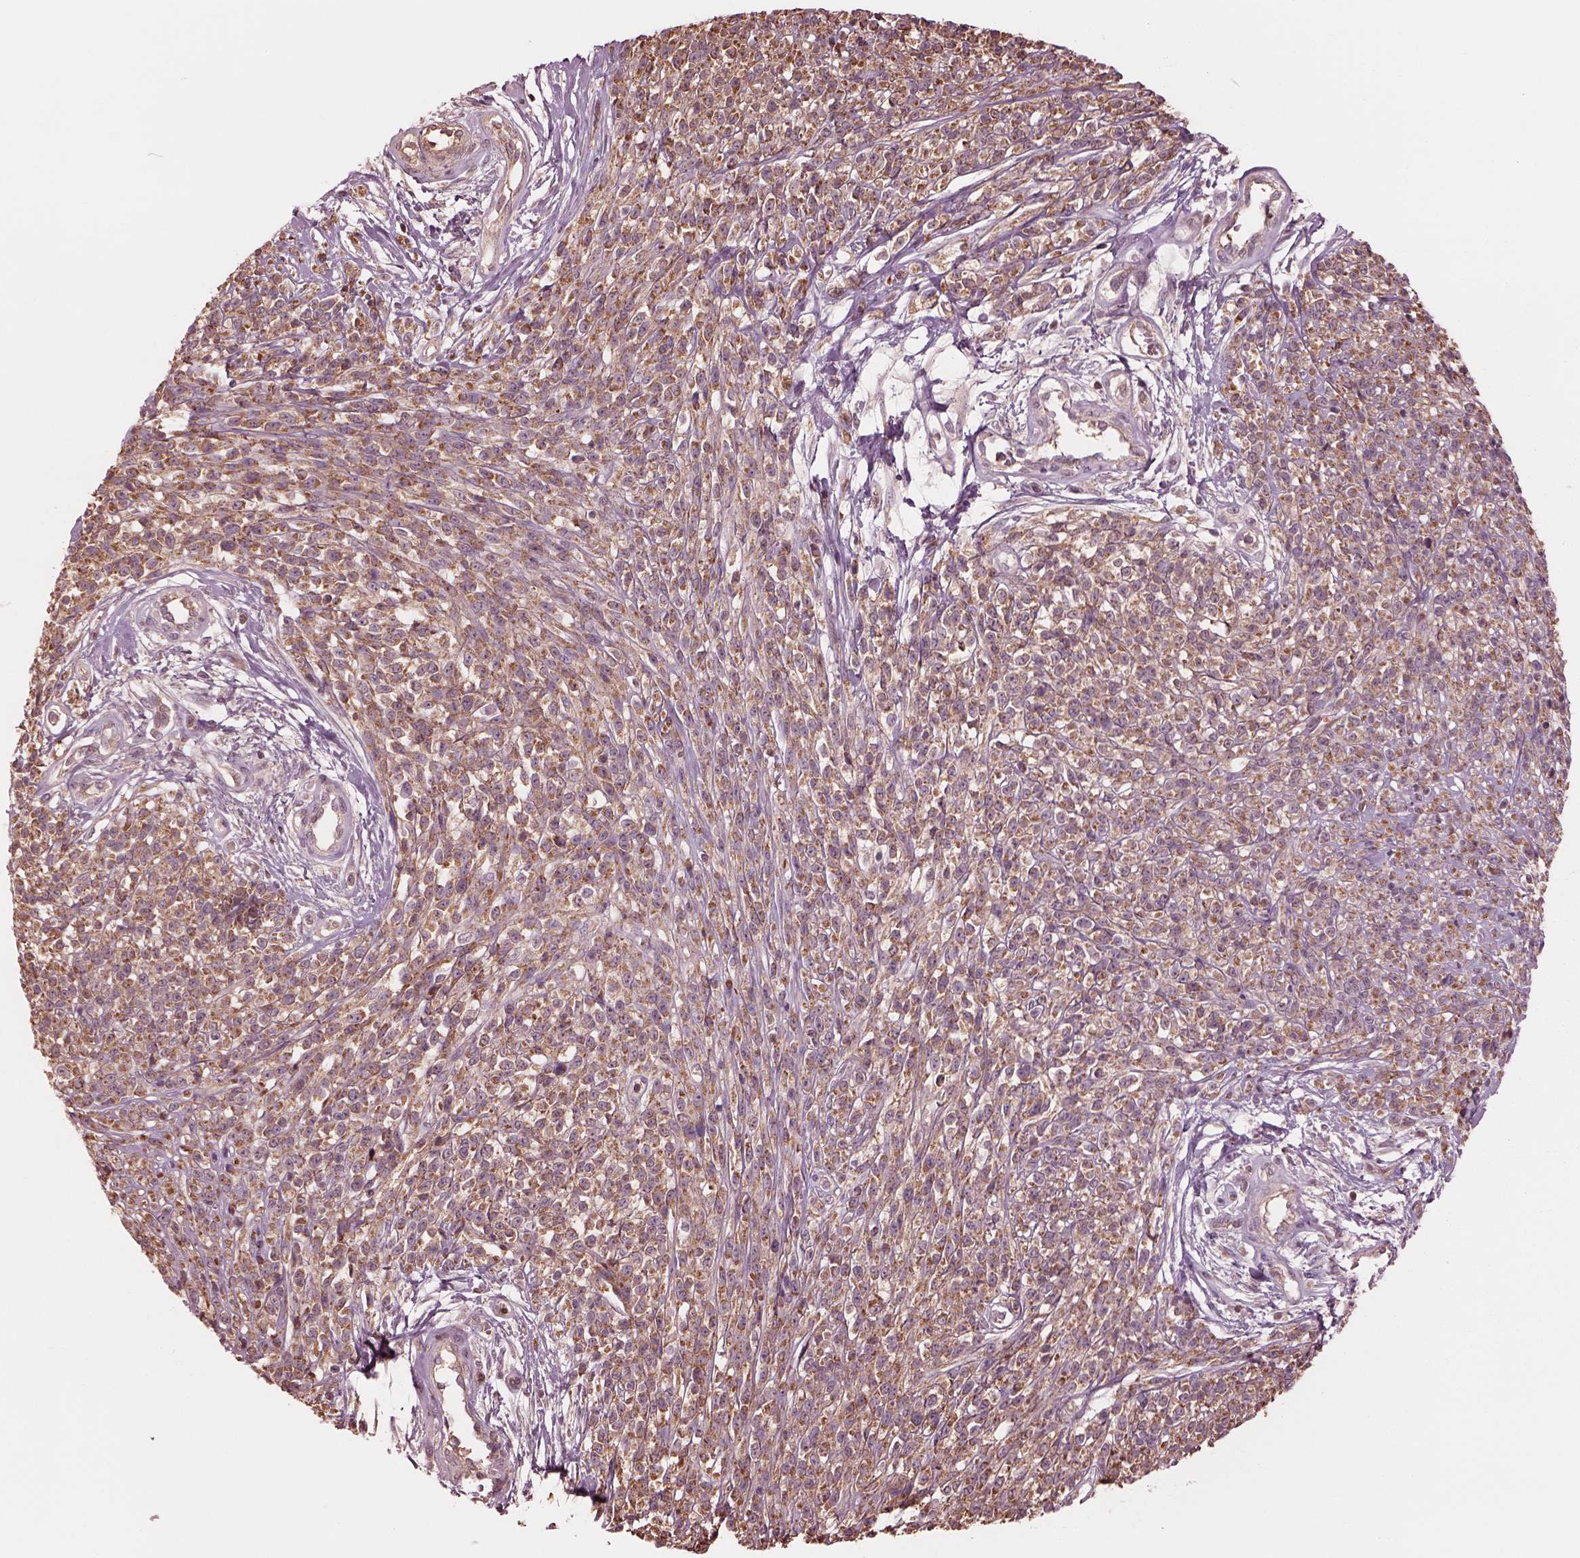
{"staining": {"intensity": "moderate", "quantity": ">75%", "location": "cytoplasmic/membranous"}, "tissue": "melanoma", "cell_type": "Tumor cells", "image_type": "cancer", "snomed": [{"axis": "morphology", "description": "Malignant melanoma, NOS"}, {"axis": "topography", "description": "Skin"}, {"axis": "topography", "description": "Skin of trunk"}], "caption": "Immunohistochemistry (IHC) (DAB) staining of melanoma exhibits moderate cytoplasmic/membranous protein positivity in approximately >75% of tumor cells. The staining was performed using DAB to visualize the protein expression in brown, while the nuclei were stained in blue with hematoxylin (Magnification: 20x).", "gene": "STK33", "patient": {"sex": "male", "age": 74}}